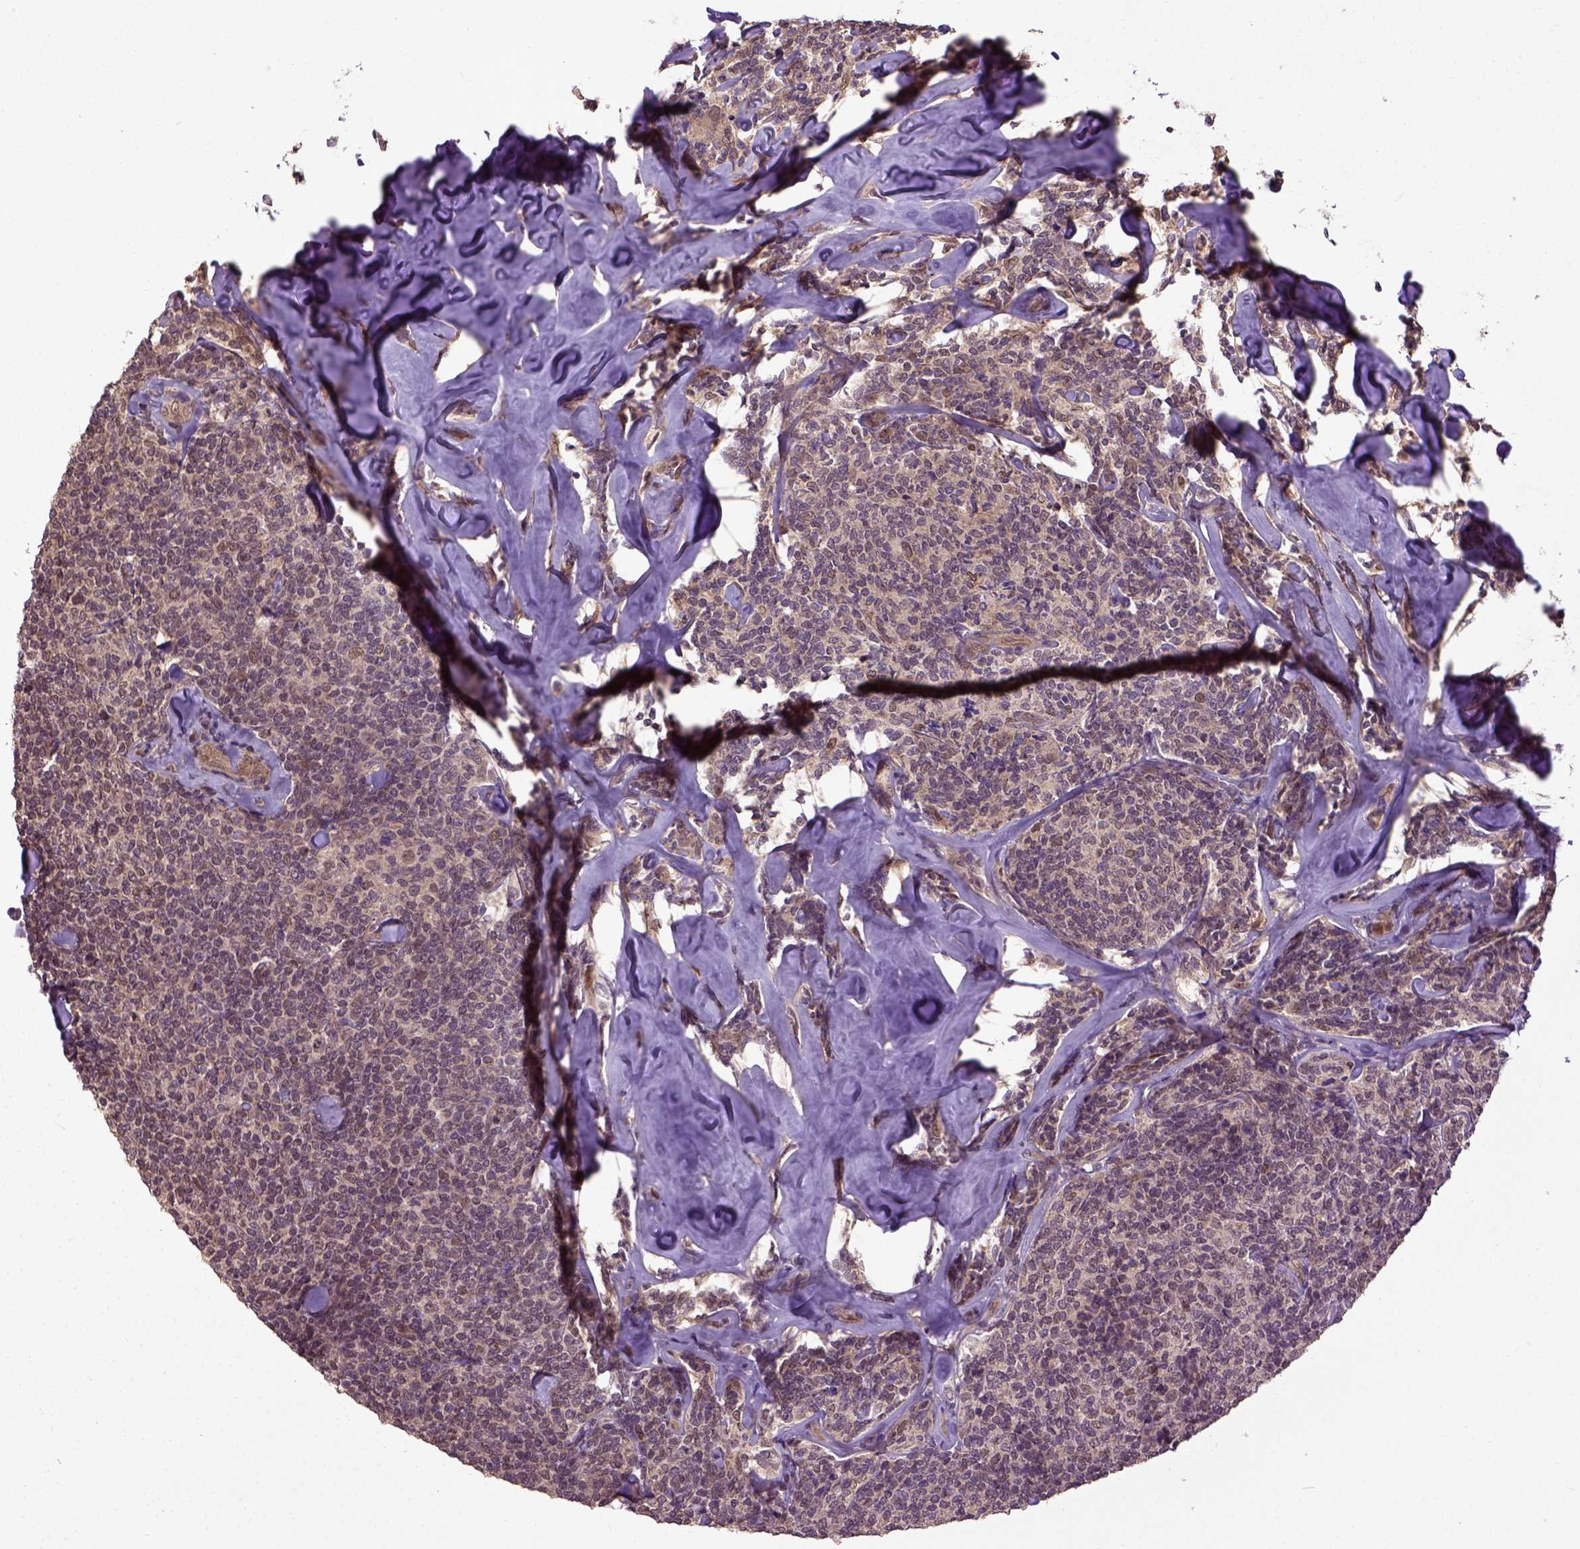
{"staining": {"intensity": "moderate", "quantity": ">75%", "location": "nuclear"}, "tissue": "lymphoma", "cell_type": "Tumor cells", "image_type": "cancer", "snomed": [{"axis": "morphology", "description": "Malignant lymphoma, non-Hodgkin's type, Low grade"}, {"axis": "topography", "description": "Lymph node"}], "caption": "Immunohistochemical staining of low-grade malignant lymphoma, non-Hodgkin's type exhibits medium levels of moderate nuclear protein staining in approximately >75% of tumor cells.", "gene": "UBA3", "patient": {"sex": "female", "age": 56}}